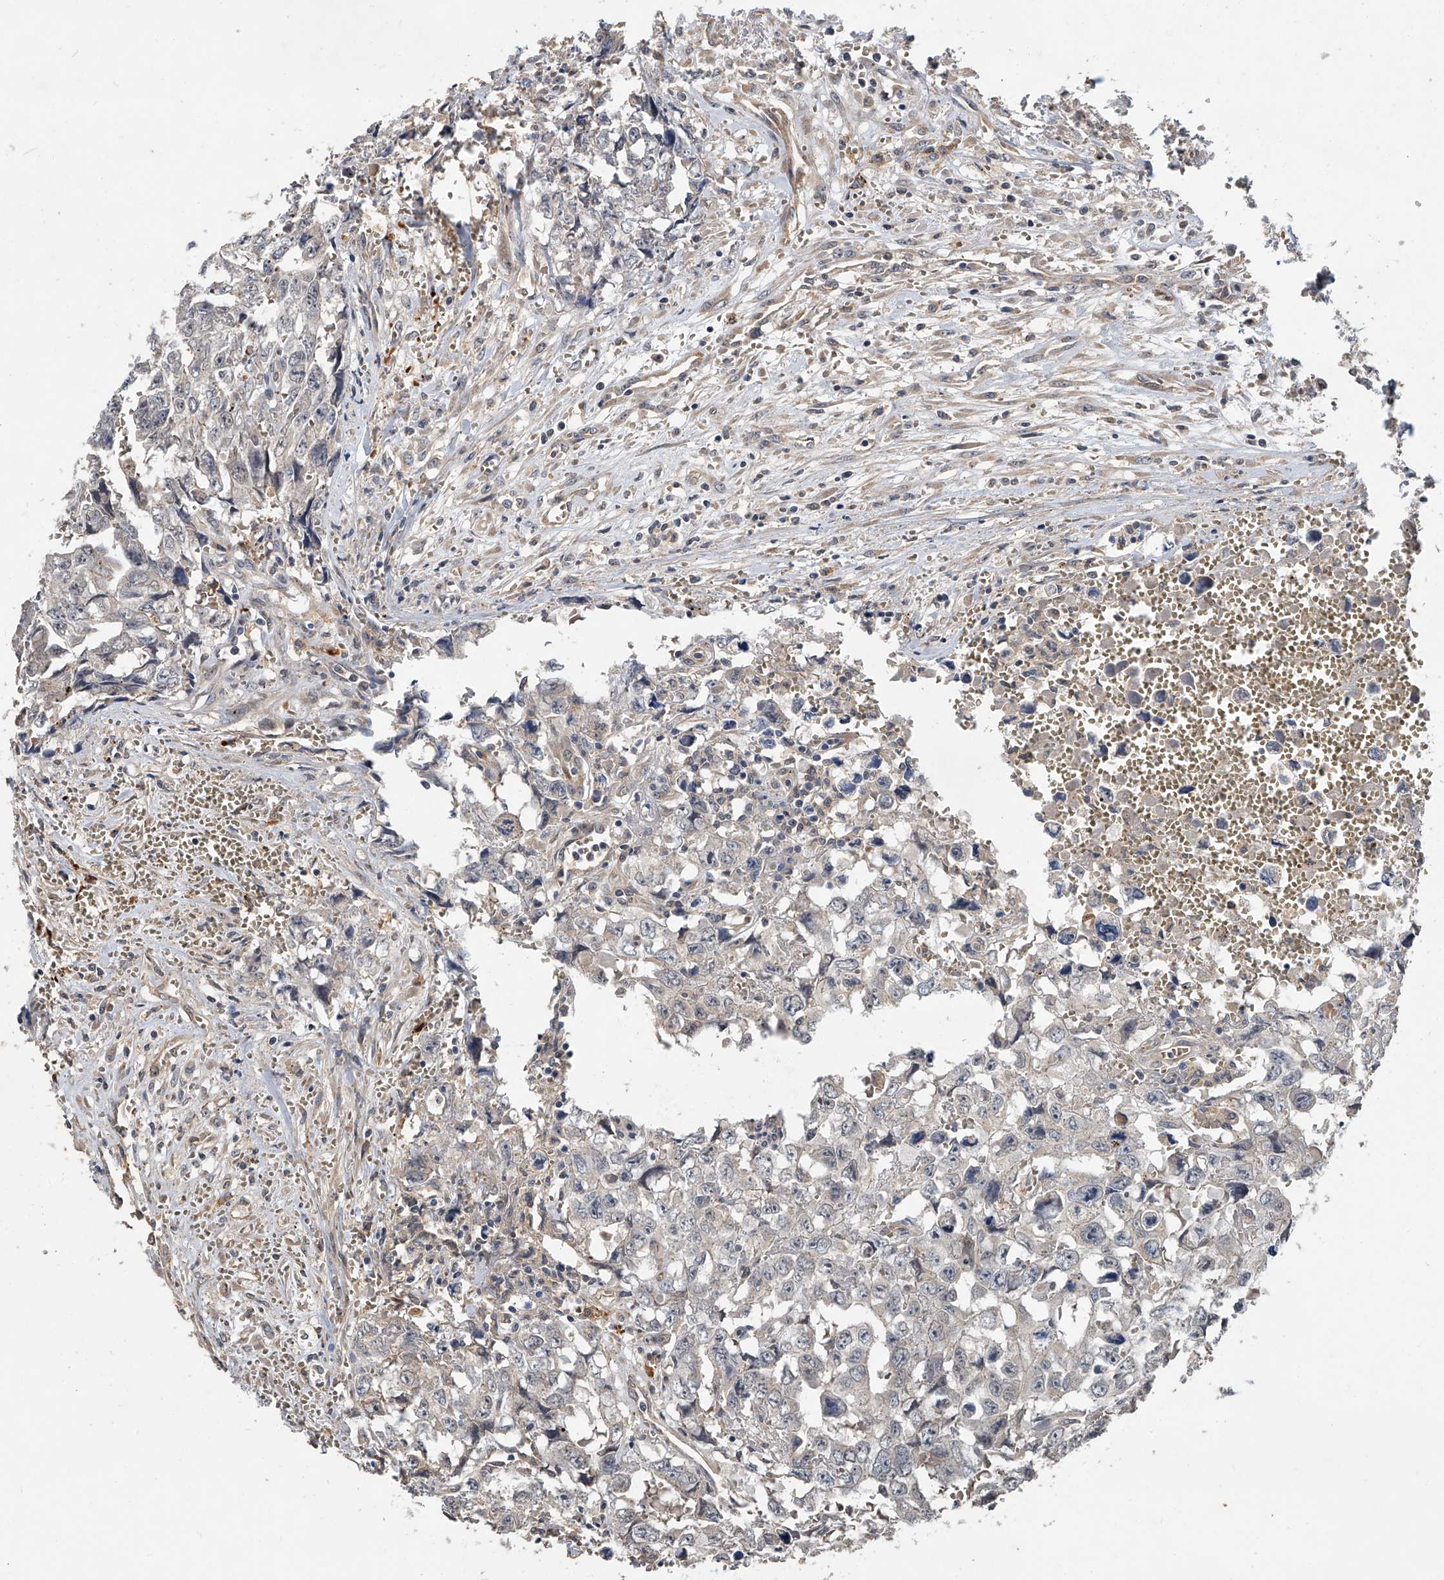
{"staining": {"intensity": "negative", "quantity": "none", "location": "none"}, "tissue": "testis cancer", "cell_type": "Tumor cells", "image_type": "cancer", "snomed": [{"axis": "morphology", "description": "Carcinoma, Embryonal, NOS"}, {"axis": "topography", "description": "Testis"}], "caption": "Immunohistochemistry (IHC) of testis embryonal carcinoma reveals no positivity in tumor cells. (DAB (3,3'-diaminobenzidine) immunohistochemistry, high magnification).", "gene": "JAG2", "patient": {"sex": "male", "age": 31}}